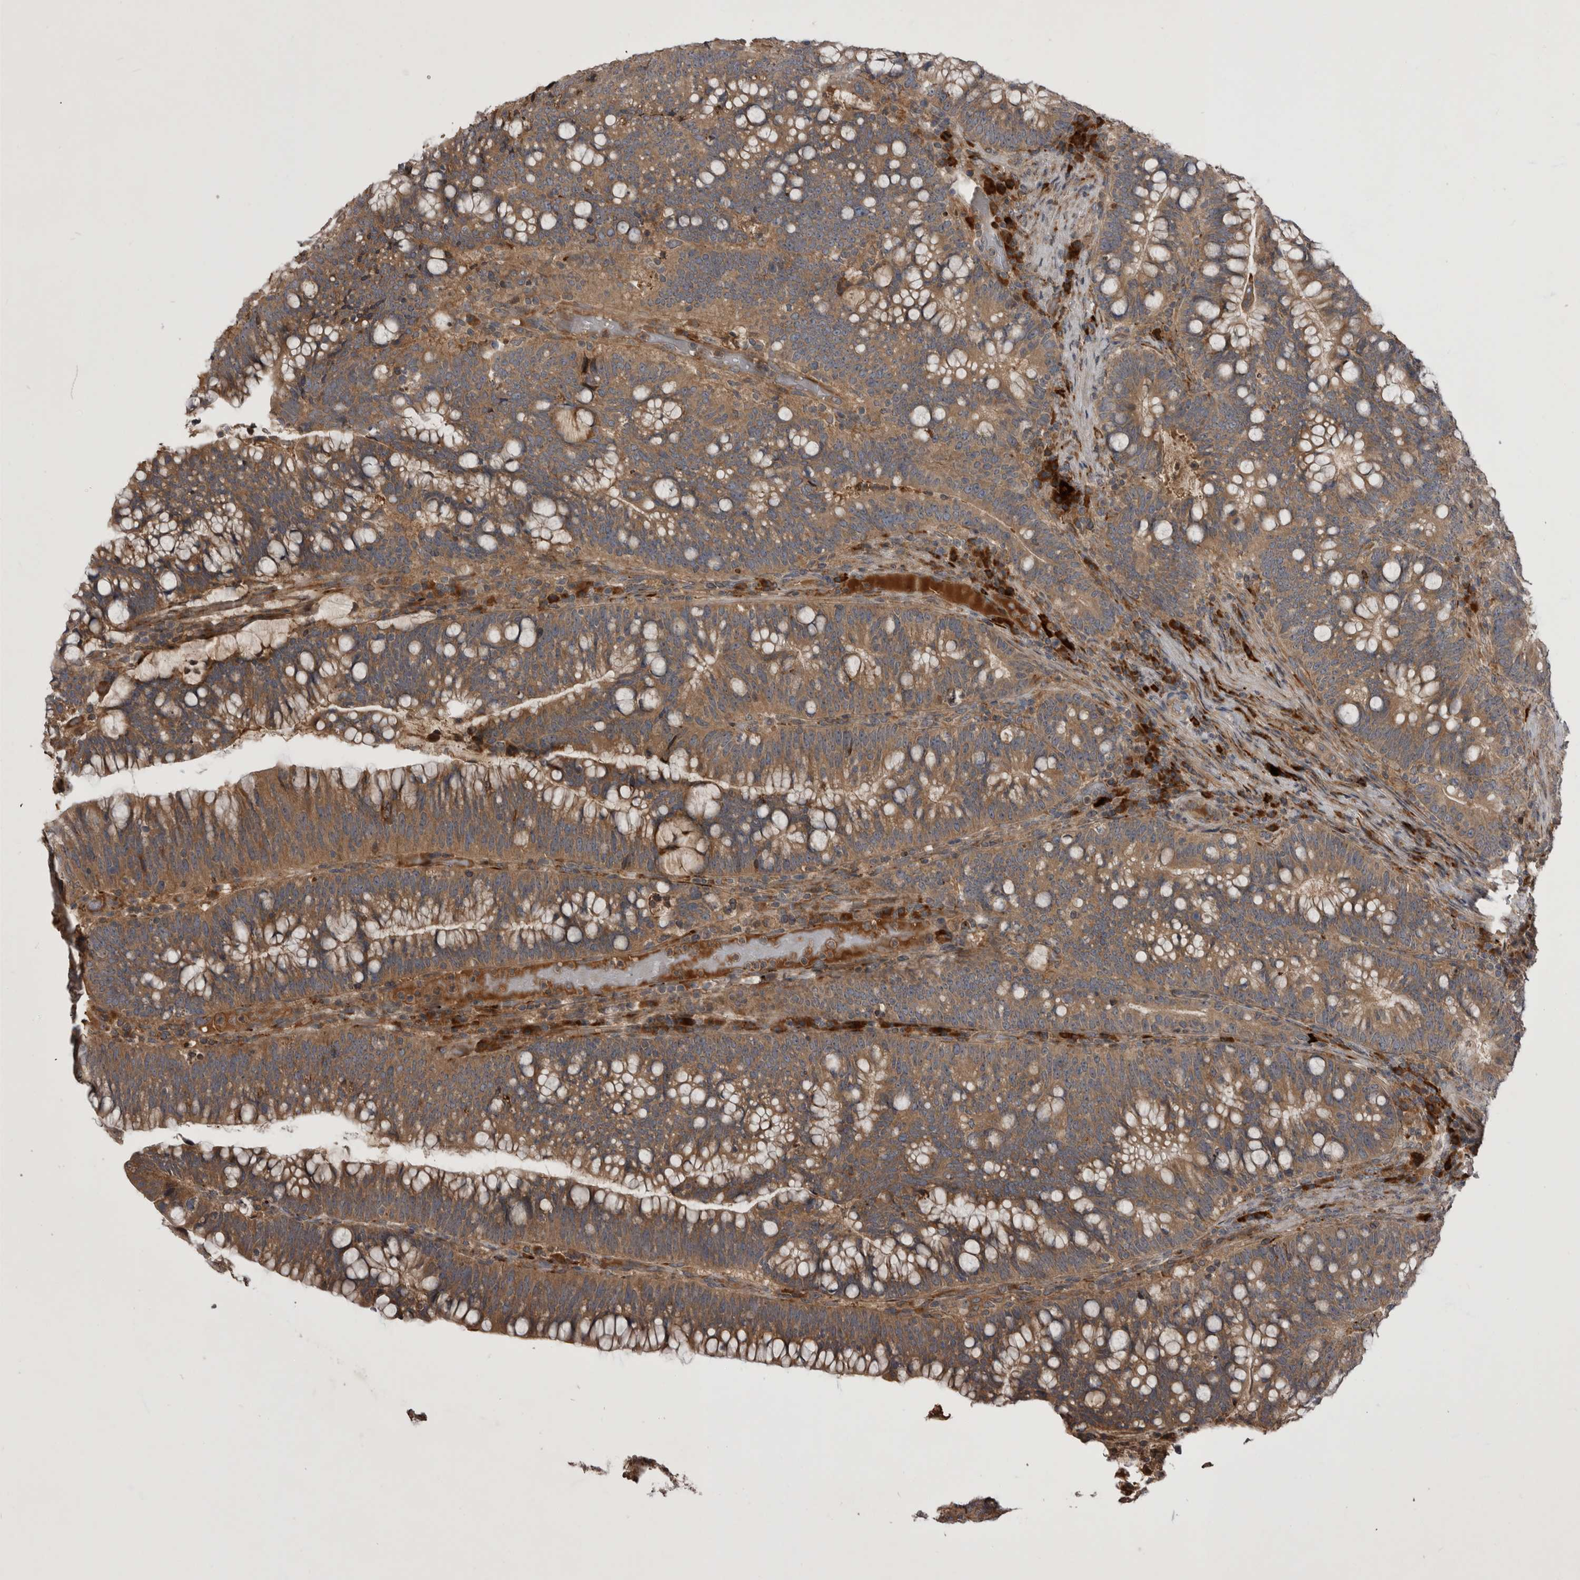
{"staining": {"intensity": "weak", "quantity": ">75%", "location": "cytoplasmic/membranous"}, "tissue": "colorectal cancer", "cell_type": "Tumor cells", "image_type": "cancer", "snomed": [{"axis": "morphology", "description": "Adenocarcinoma, NOS"}, {"axis": "topography", "description": "Colon"}], "caption": "Colorectal cancer (adenocarcinoma) was stained to show a protein in brown. There is low levels of weak cytoplasmic/membranous expression in about >75% of tumor cells.", "gene": "RAB3GAP2", "patient": {"sex": "female", "age": 66}}